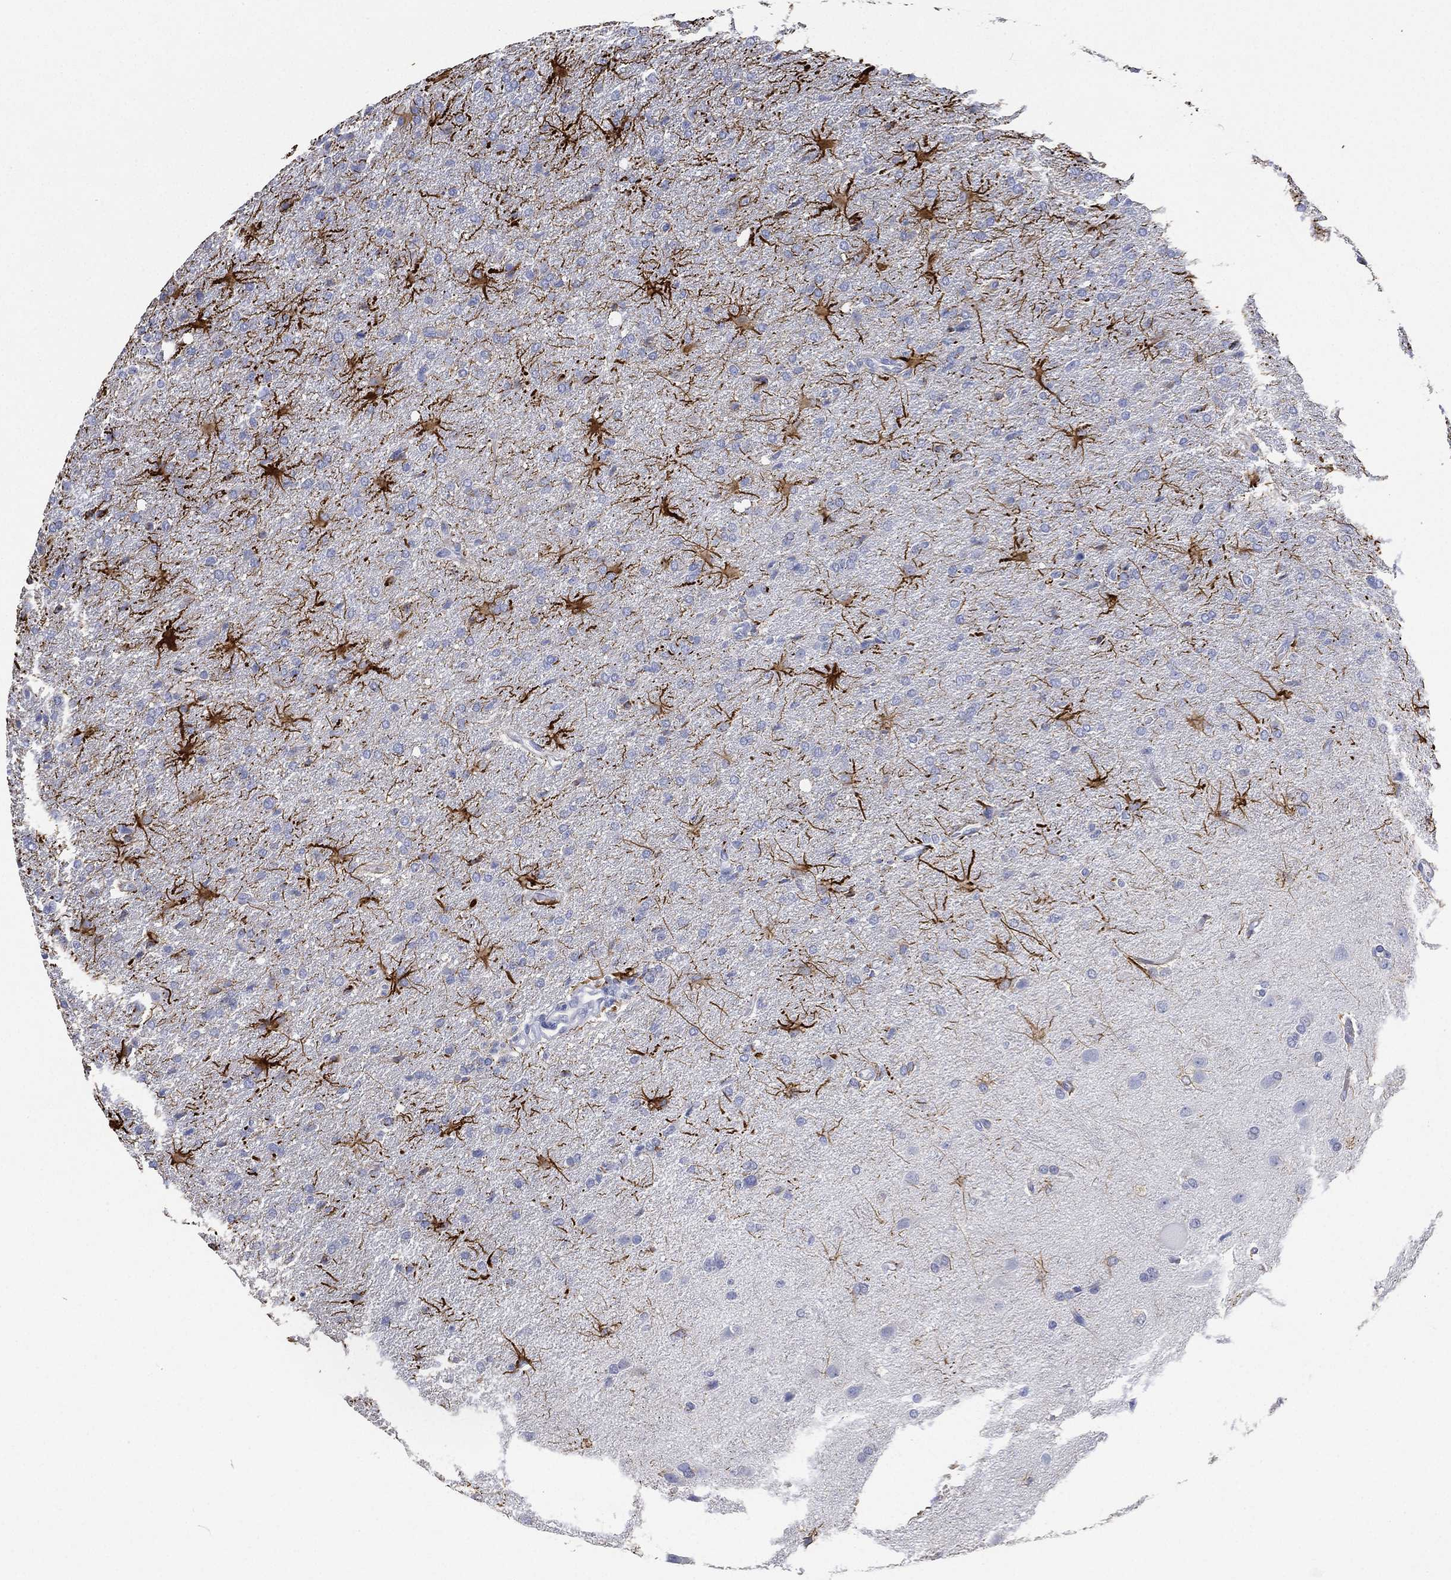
{"staining": {"intensity": "negative", "quantity": "none", "location": "none"}, "tissue": "glioma", "cell_type": "Tumor cells", "image_type": "cancer", "snomed": [{"axis": "morphology", "description": "Glioma, malignant, High grade"}, {"axis": "topography", "description": "Brain"}], "caption": "There is no significant positivity in tumor cells of glioma. Nuclei are stained in blue.", "gene": "FMO1", "patient": {"sex": "male", "age": 68}}